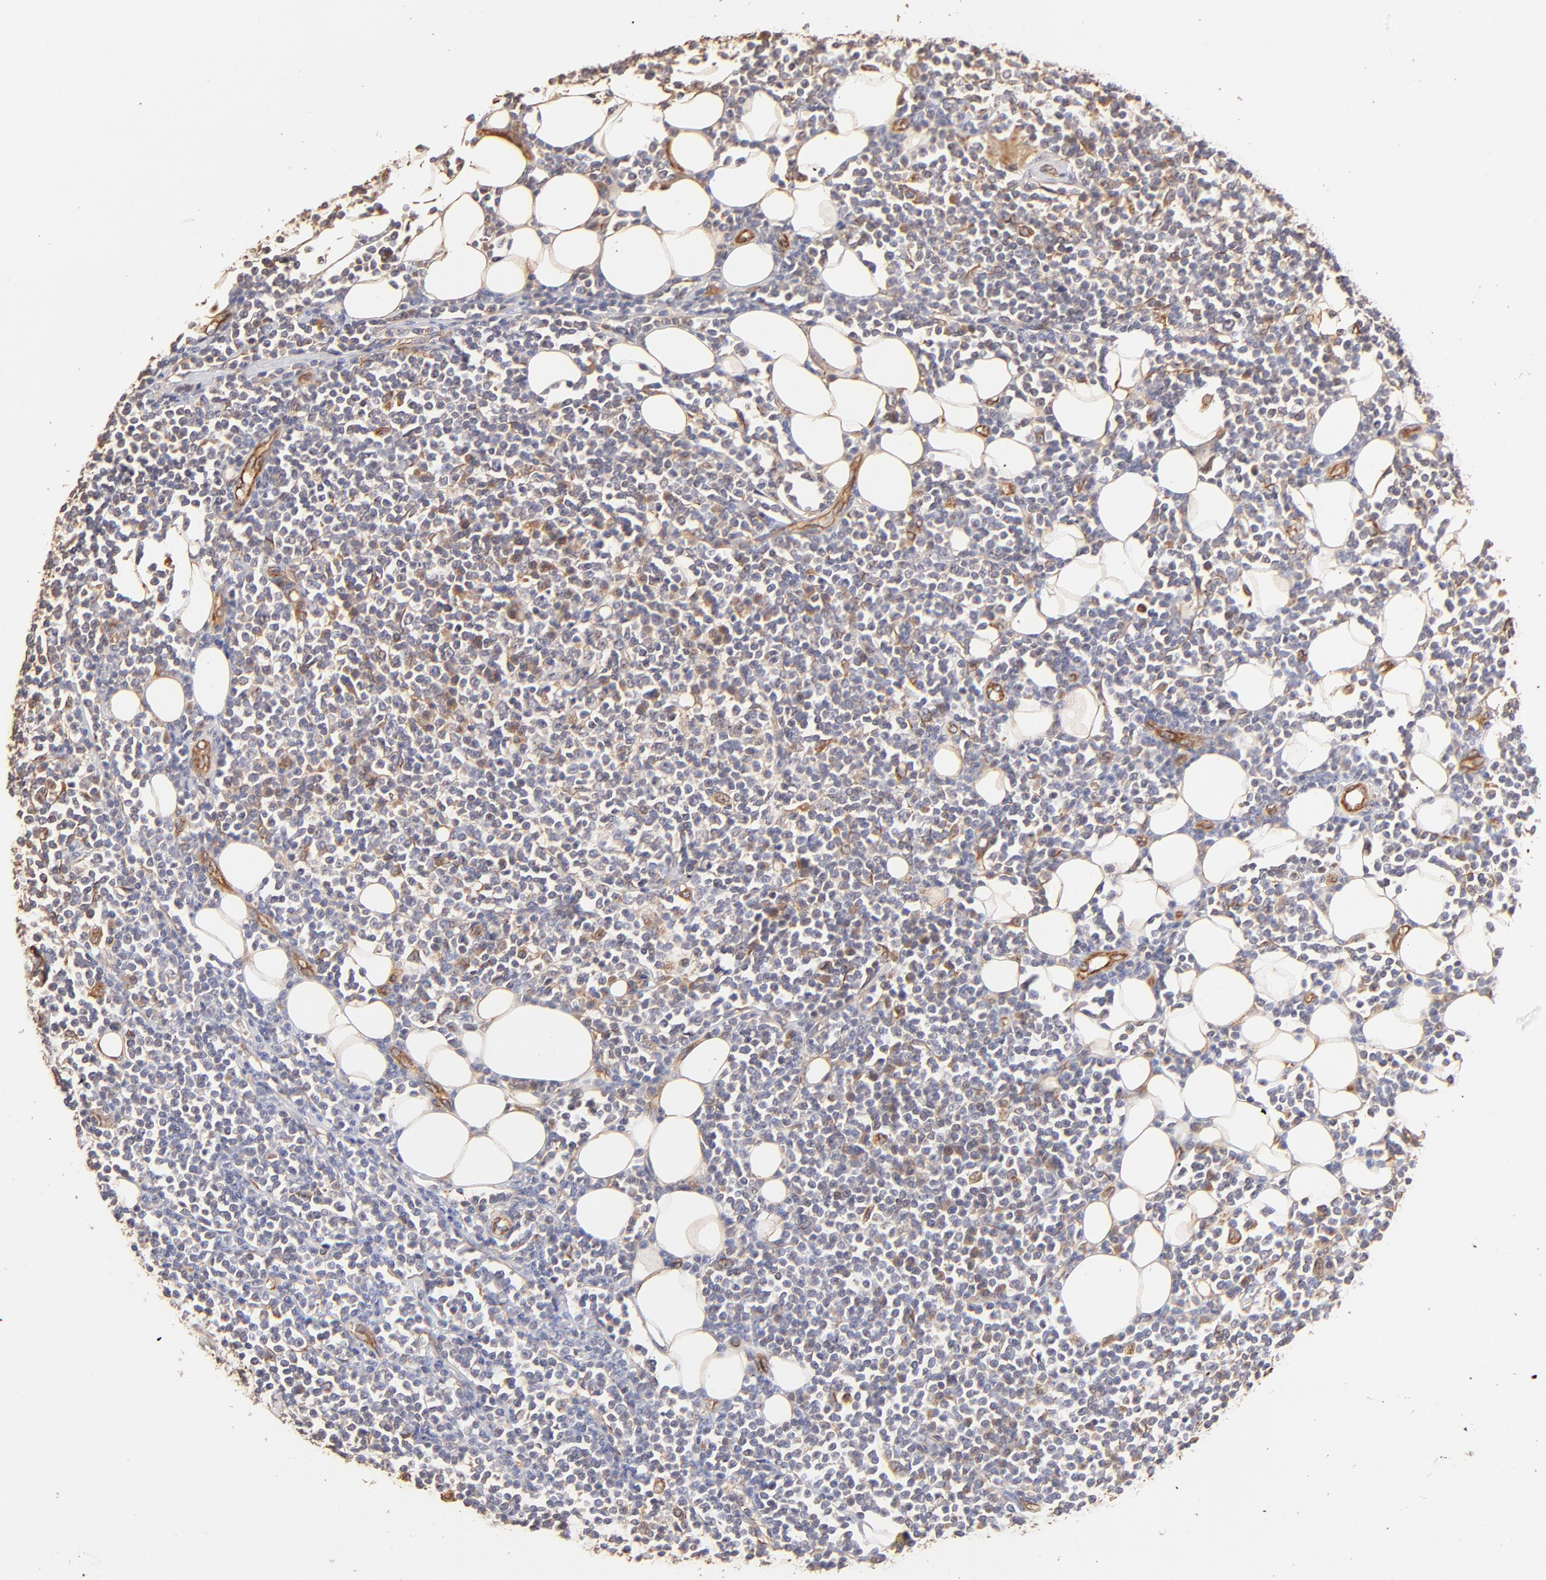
{"staining": {"intensity": "moderate", "quantity": "<25%", "location": "cytoplasmic/membranous"}, "tissue": "lymphoma", "cell_type": "Tumor cells", "image_type": "cancer", "snomed": [{"axis": "morphology", "description": "Malignant lymphoma, non-Hodgkin's type, Low grade"}, {"axis": "topography", "description": "Soft tissue"}], "caption": "Immunohistochemical staining of human lymphoma exhibits low levels of moderate cytoplasmic/membranous protein staining in about <25% of tumor cells.", "gene": "TNFAIP3", "patient": {"sex": "male", "age": 92}}